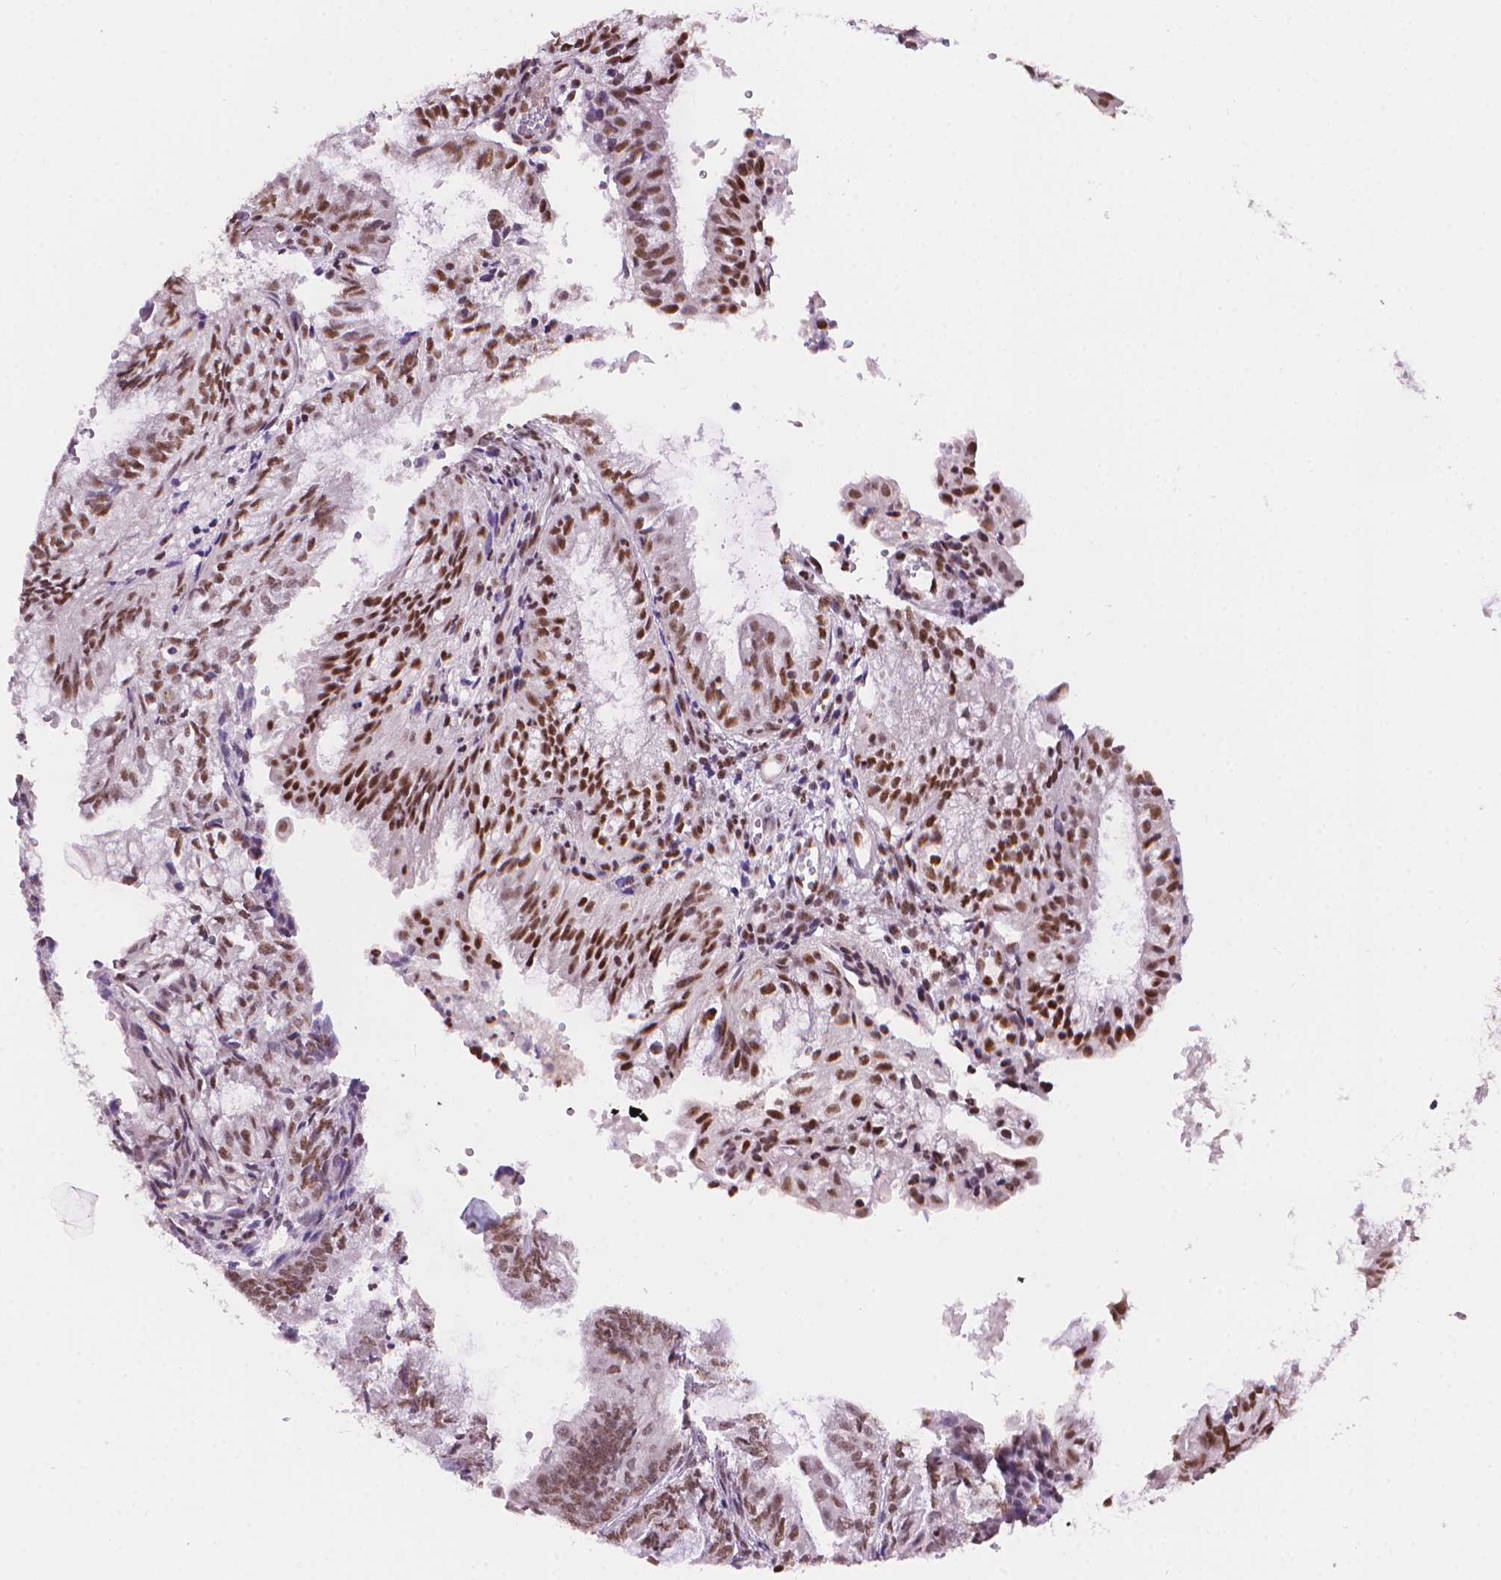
{"staining": {"intensity": "moderate", "quantity": "25%-75%", "location": "nuclear"}, "tissue": "endometrial cancer", "cell_type": "Tumor cells", "image_type": "cancer", "snomed": [{"axis": "morphology", "description": "Adenocarcinoma, NOS"}, {"axis": "topography", "description": "Endometrium"}], "caption": "A photomicrograph of human adenocarcinoma (endometrial) stained for a protein reveals moderate nuclear brown staining in tumor cells.", "gene": "UBN1", "patient": {"sex": "female", "age": 55}}